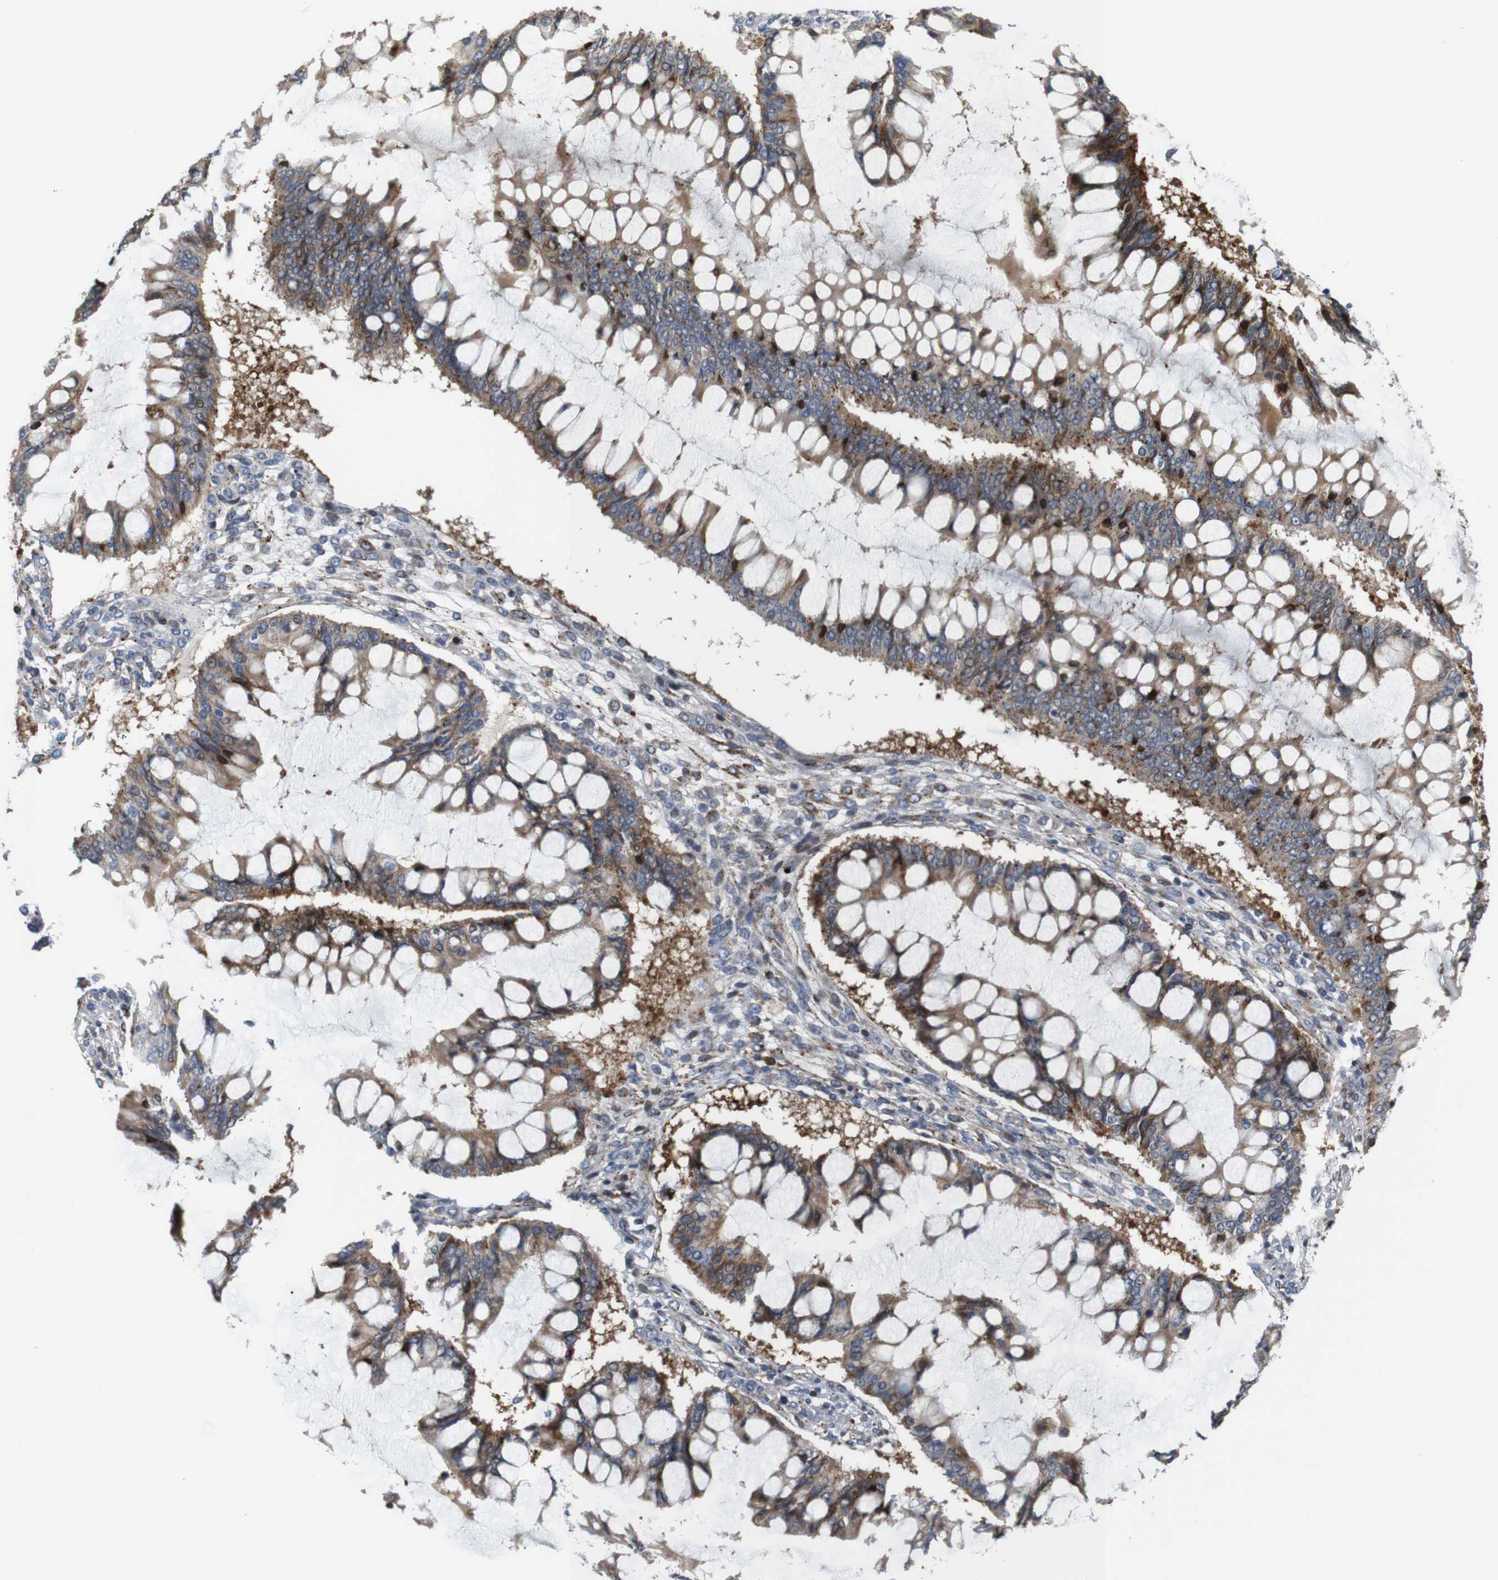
{"staining": {"intensity": "moderate", "quantity": ">75%", "location": "cytoplasmic/membranous"}, "tissue": "ovarian cancer", "cell_type": "Tumor cells", "image_type": "cancer", "snomed": [{"axis": "morphology", "description": "Cystadenocarcinoma, mucinous, NOS"}, {"axis": "topography", "description": "Ovary"}], "caption": "Immunohistochemistry (IHC) image of neoplastic tissue: human ovarian cancer stained using immunohistochemistry (IHC) displays medium levels of moderate protein expression localized specifically in the cytoplasmic/membranous of tumor cells, appearing as a cytoplasmic/membranous brown color.", "gene": "PCOLCE2", "patient": {"sex": "female", "age": 73}}